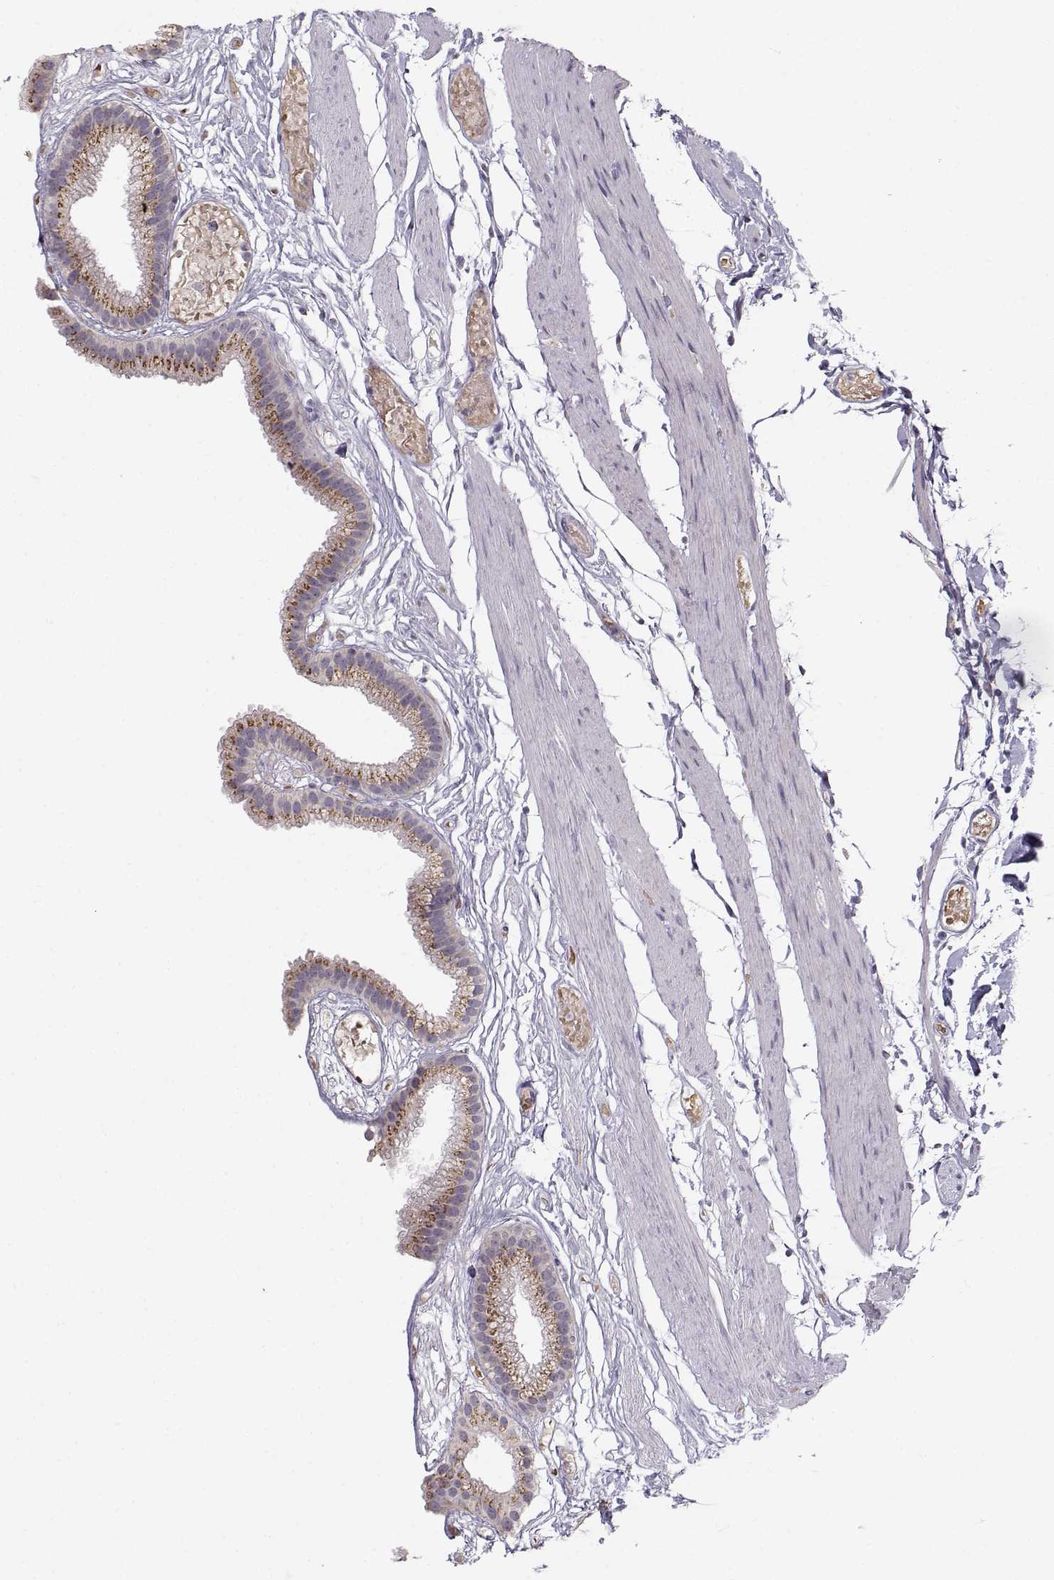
{"staining": {"intensity": "moderate", "quantity": ">75%", "location": "cytoplasmic/membranous"}, "tissue": "gallbladder", "cell_type": "Glandular cells", "image_type": "normal", "snomed": [{"axis": "morphology", "description": "Normal tissue, NOS"}, {"axis": "topography", "description": "Gallbladder"}], "caption": "Immunohistochemistry (IHC) (DAB) staining of unremarkable human gallbladder displays moderate cytoplasmic/membranous protein expression in approximately >75% of glandular cells.", "gene": "SLC4A5", "patient": {"sex": "female", "age": 45}}